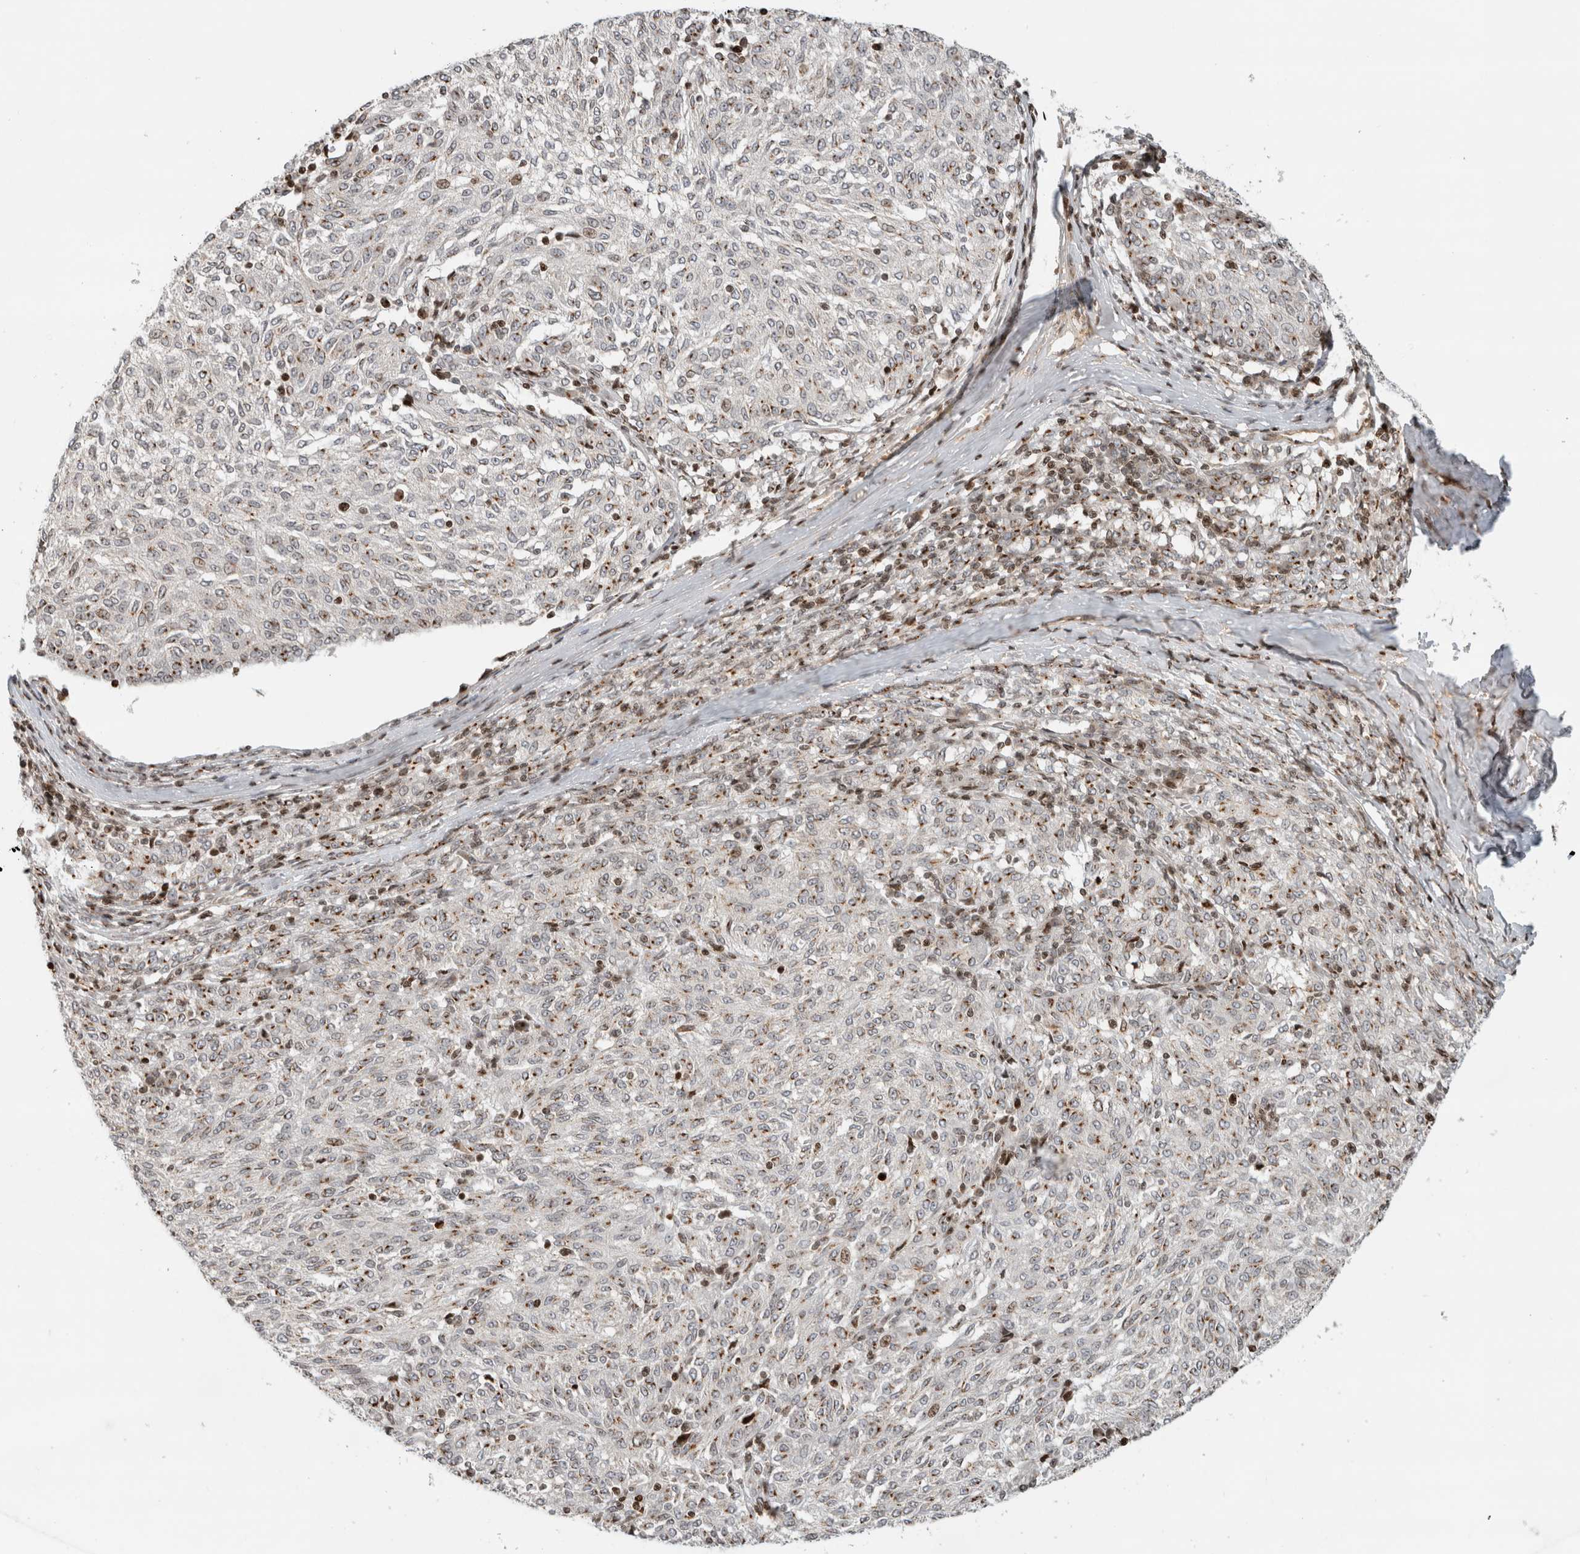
{"staining": {"intensity": "moderate", "quantity": "25%-75%", "location": "cytoplasmic/membranous"}, "tissue": "melanoma", "cell_type": "Tumor cells", "image_type": "cancer", "snomed": [{"axis": "morphology", "description": "Malignant melanoma, NOS"}, {"axis": "topography", "description": "Skin"}], "caption": "A brown stain shows moderate cytoplasmic/membranous expression of a protein in human malignant melanoma tumor cells.", "gene": "GINS4", "patient": {"sex": "female", "age": 72}}